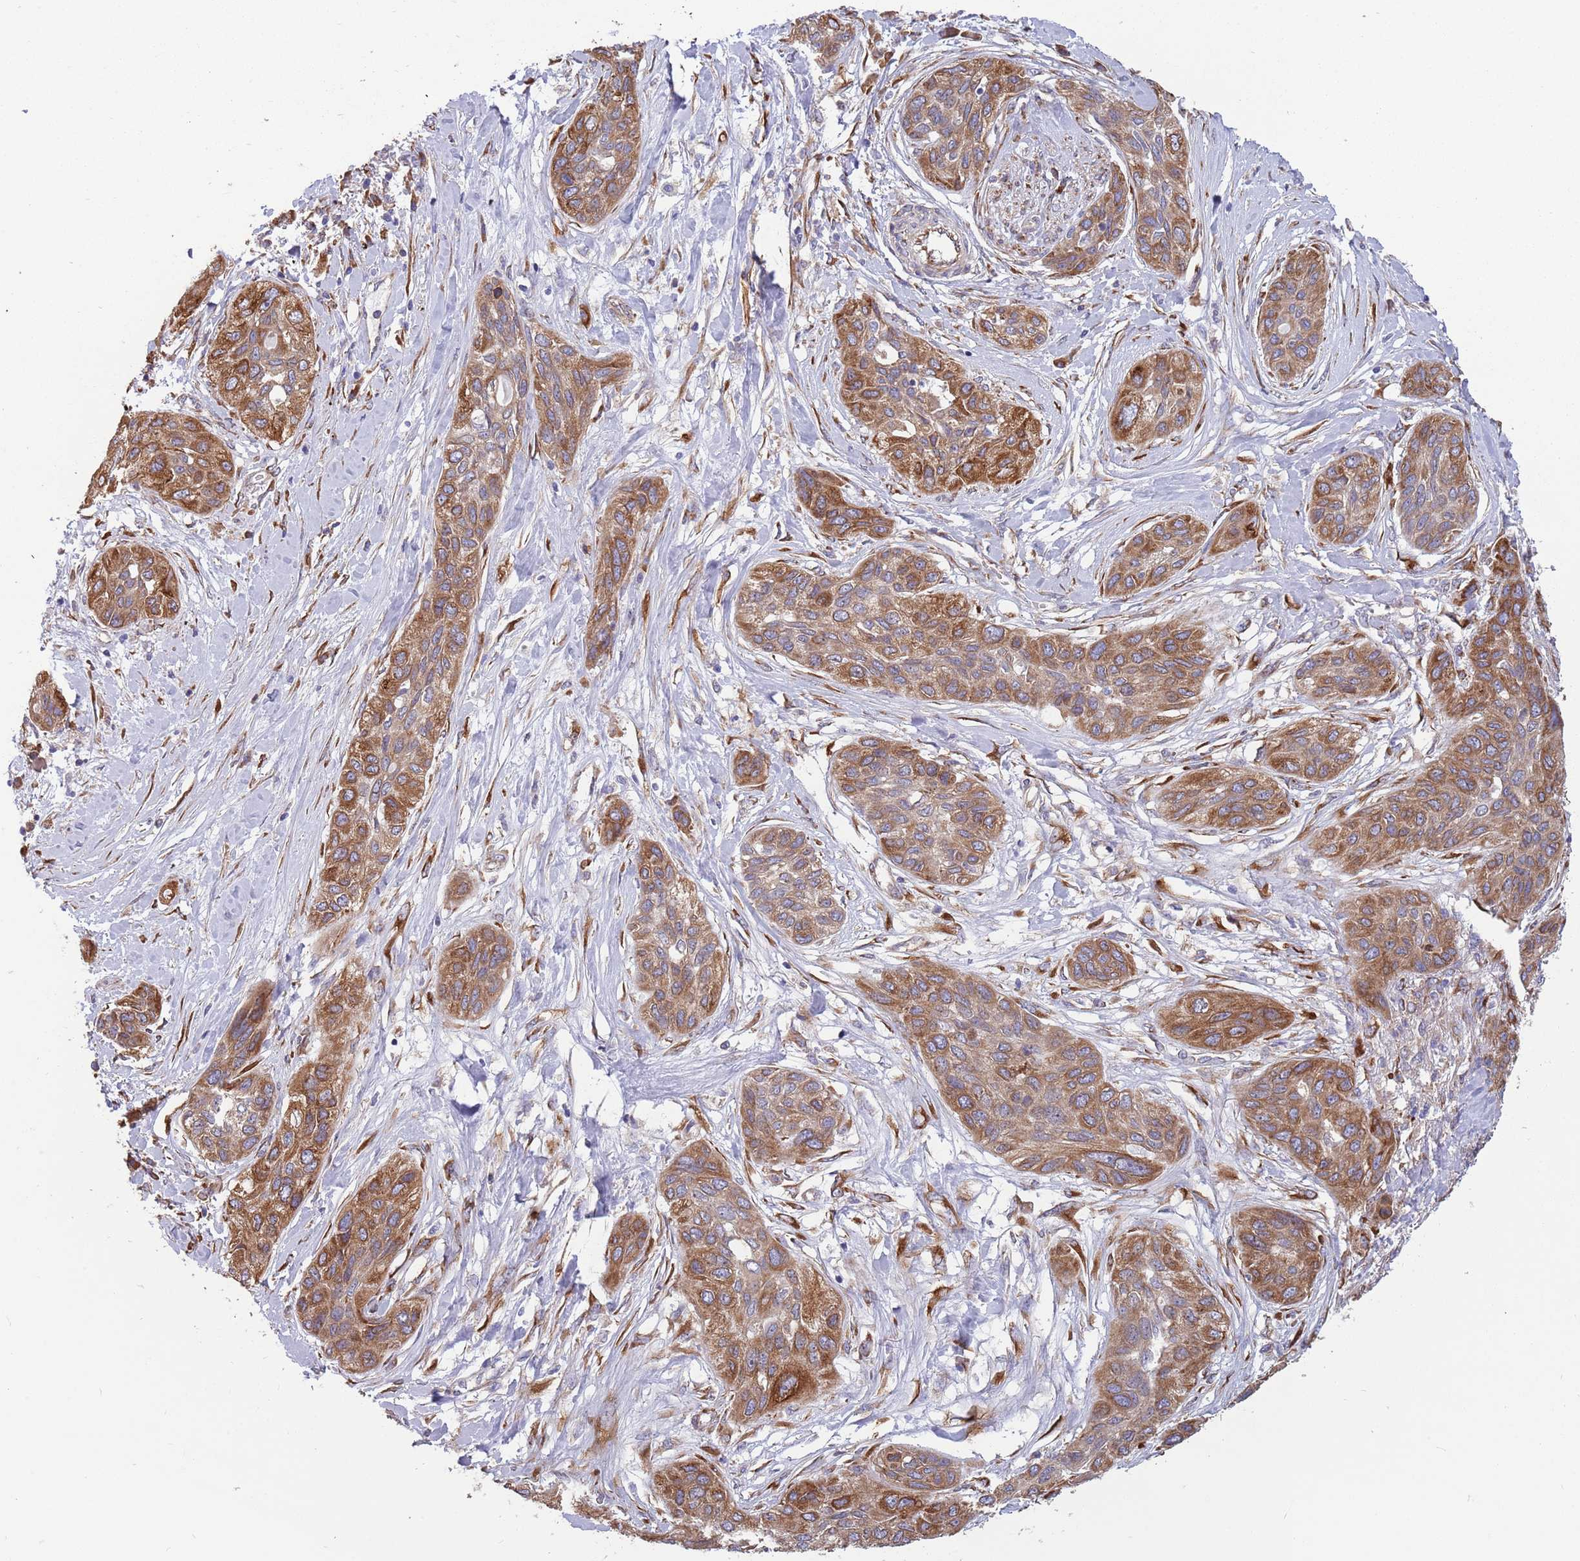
{"staining": {"intensity": "moderate", "quantity": ">75%", "location": "cytoplasmic/membranous"}, "tissue": "lung cancer", "cell_type": "Tumor cells", "image_type": "cancer", "snomed": [{"axis": "morphology", "description": "Squamous cell carcinoma, NOS"}, {"axis": "topography", "description": "Lung"}], "caption": "This micrograph shows lung cancer (squamous cell carcinoma) stained with IHC to label a protein in brown. The cytoplasmic/membranous of tumor cells show moderate positivity for the protein. Nuclei are counter-stained blue.", "gene": "ARMCX6", "patient": {"sex": "female", "age": 70}}